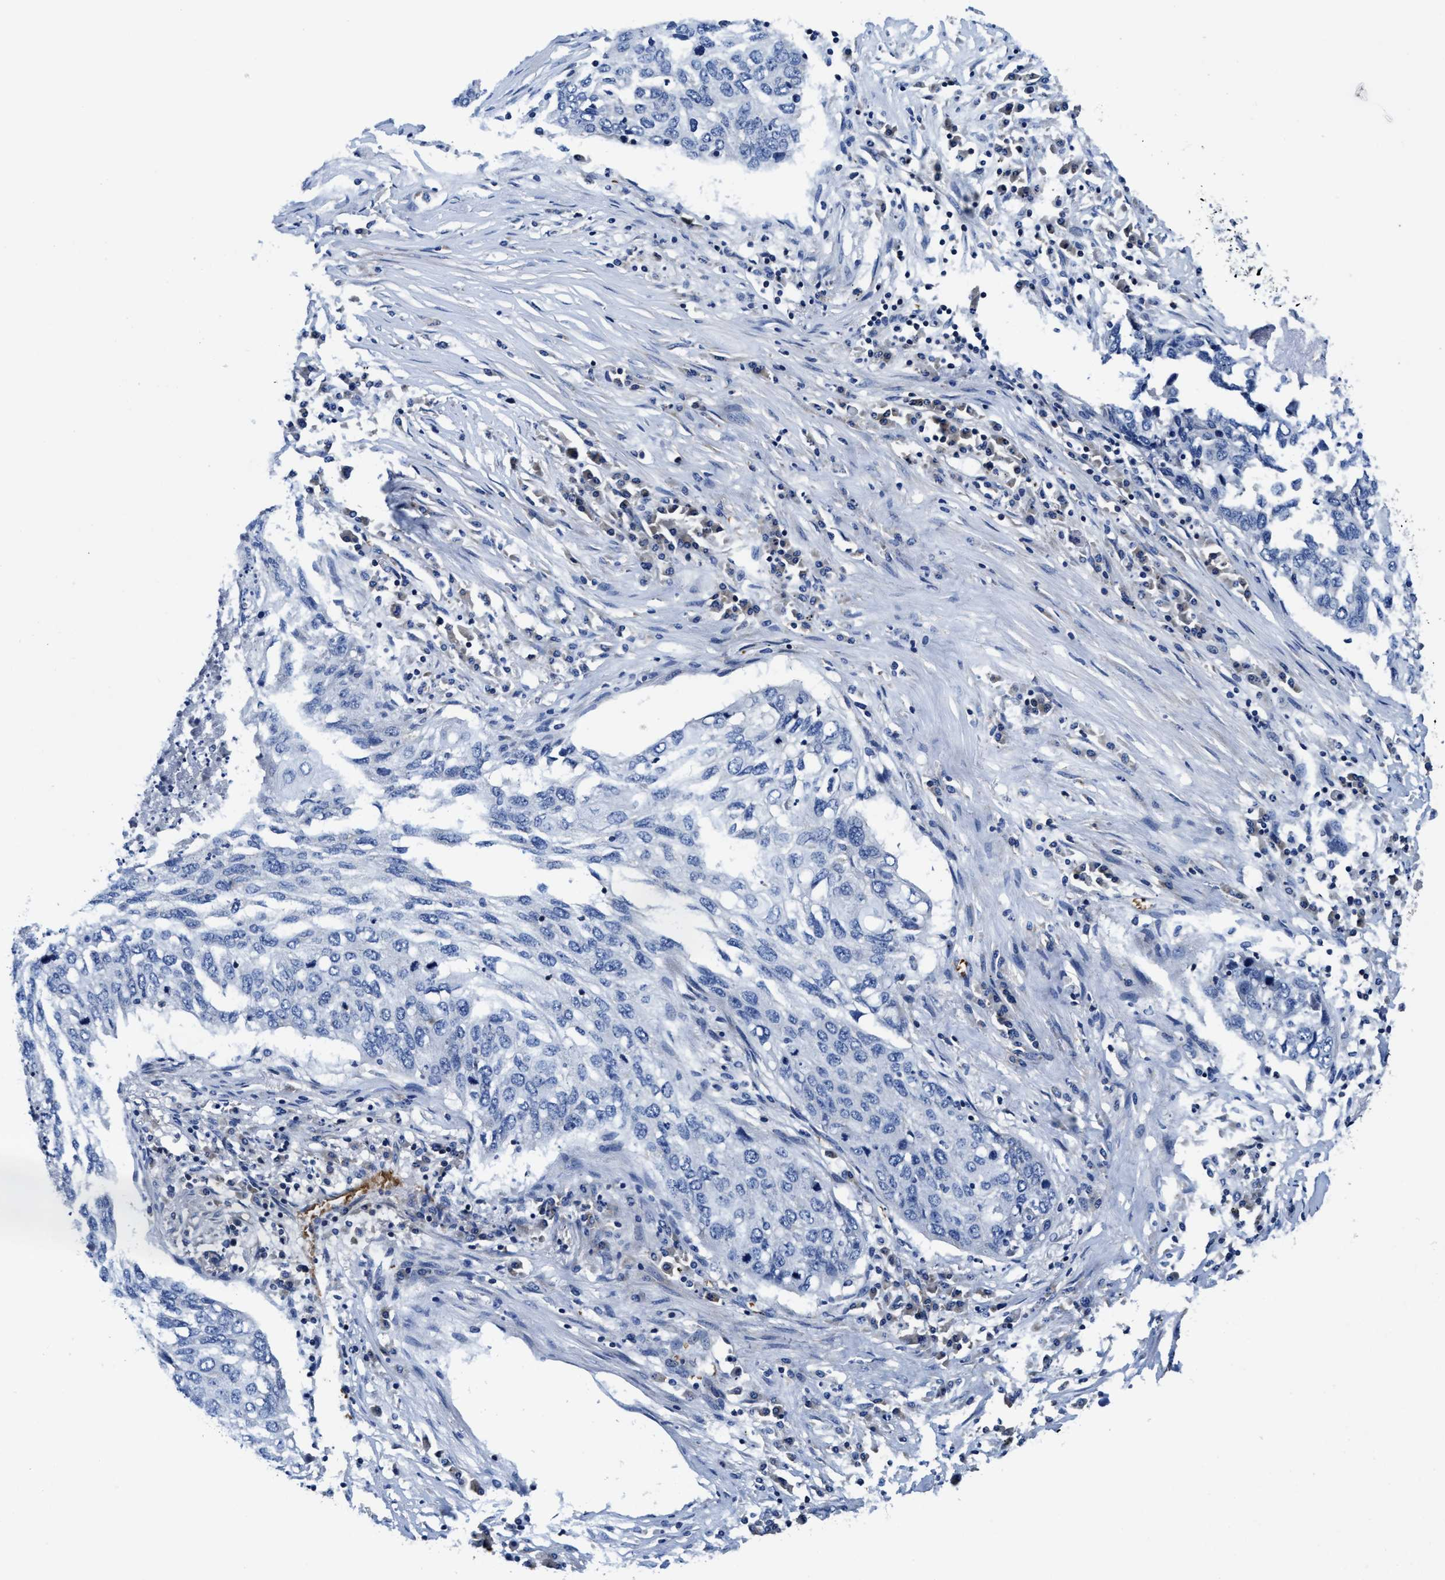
{"staining": {"intensity": "negative", "quantity": "none", "location": "none"}, "tissue": "lung cancer", "cell_type": "Tumor cells", "image_type": "cancer", "snomed": [{"axis": "morphology", "description": "Squamous cell carcinoma, NOS"}, {"axis": "topography", "description": "Lung"}], "caption": "IHC of lung cancer (squamous cell carcinoma) shows no positivity in tumor cells.", "gene": "PHLPP1", "patient": {"sex": "female", "age": 63}}